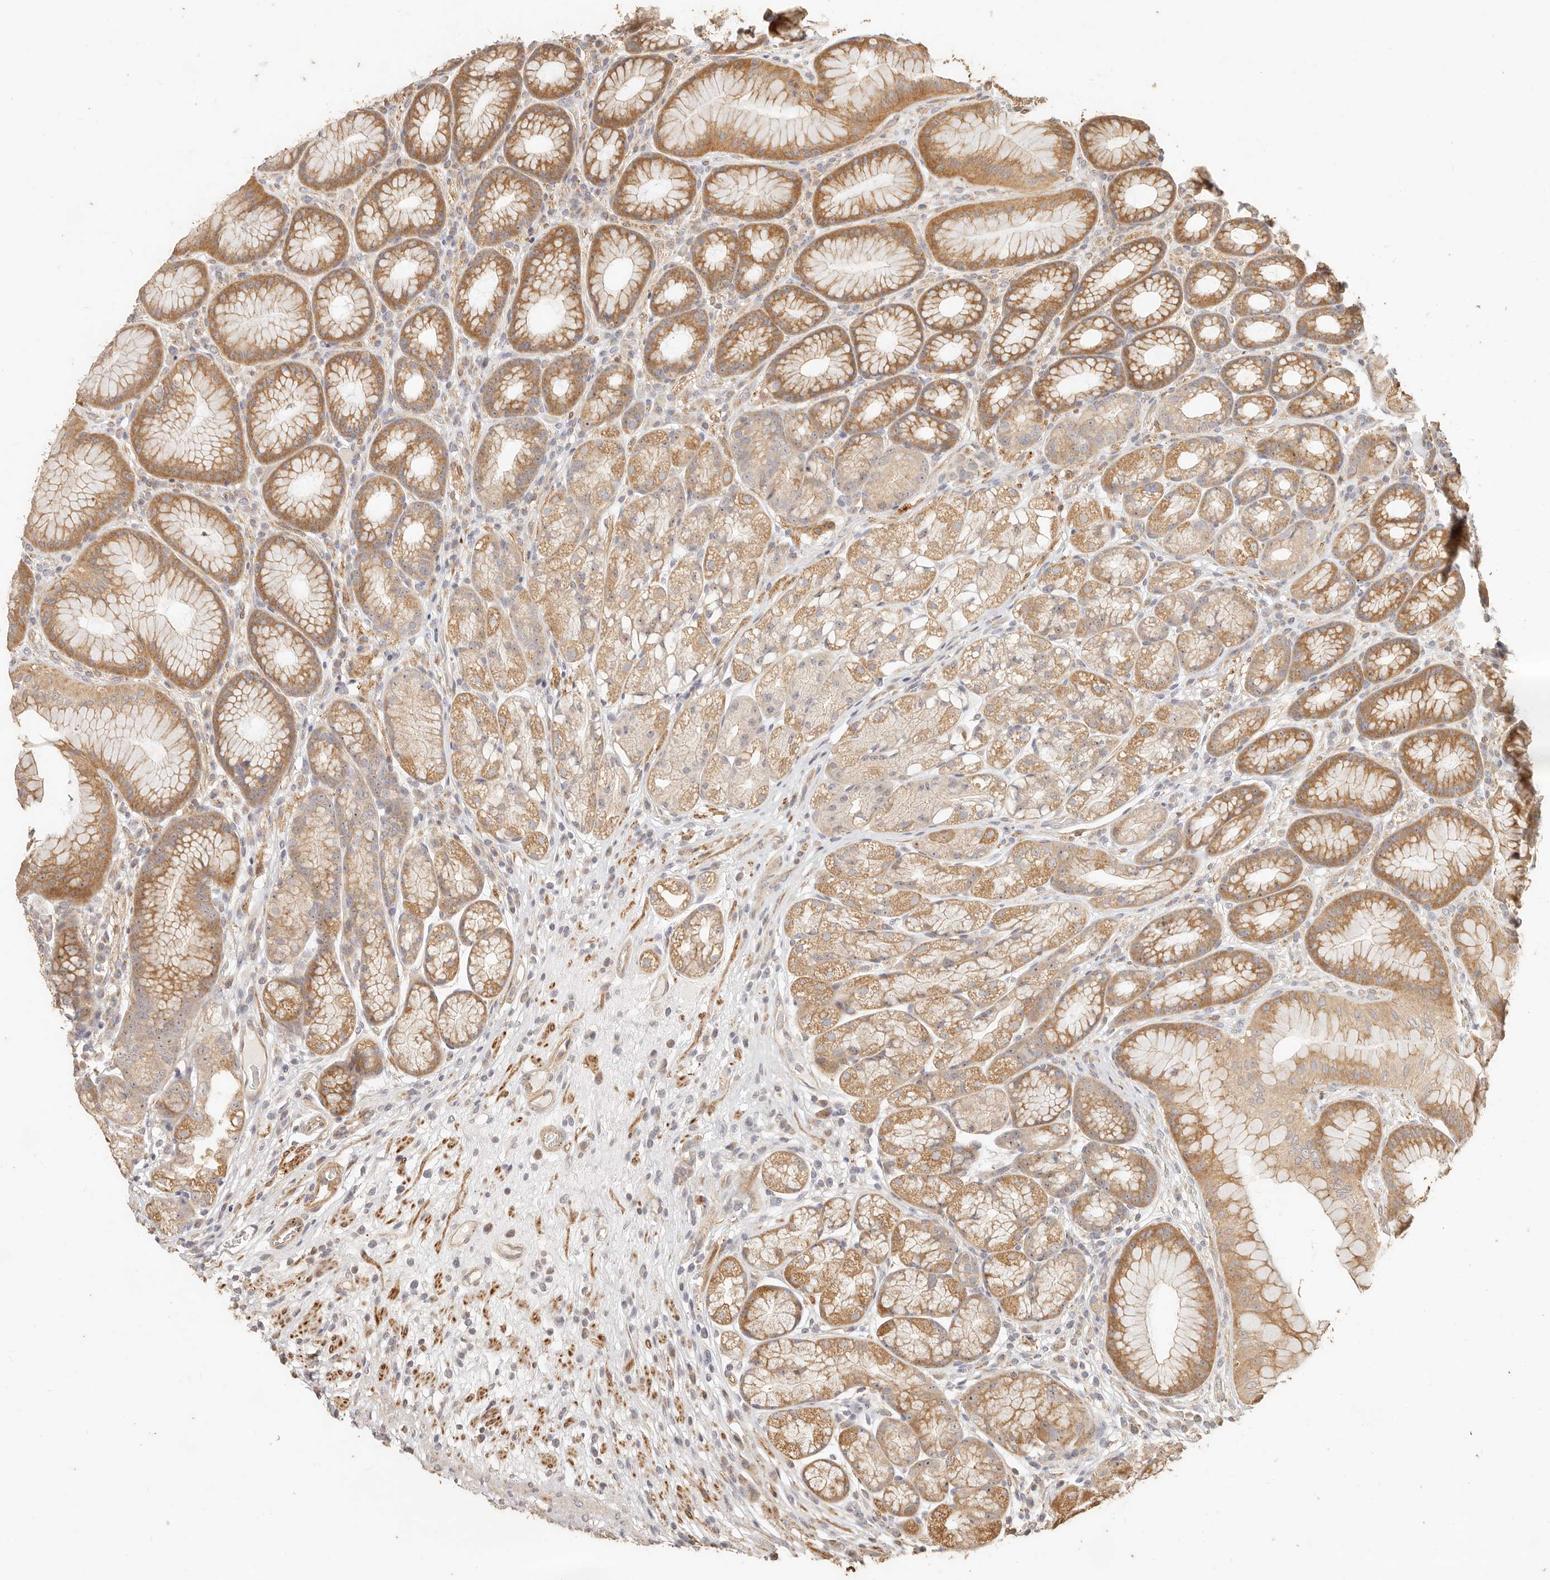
{"staining": {"intensity": "moderate", "quantity": ">75%", "location": "cytoplasmic/membranous"}, "tissue": "stomach", "cell_type": "Glandular cells", "image_type": "normal", "snomed": [{"axis": "morphology", "description": "Normal tissue, NOS"}, {"axis": "topography", "description": "Stomach"}], "caption": "The image exhibits staining of normal stomach, revealing moderate cytoplasmic/membranous protein expression (brown color) within glandular cells.", "gene": "PTPN22", "patient": {"sex": "male", "age": 57}}